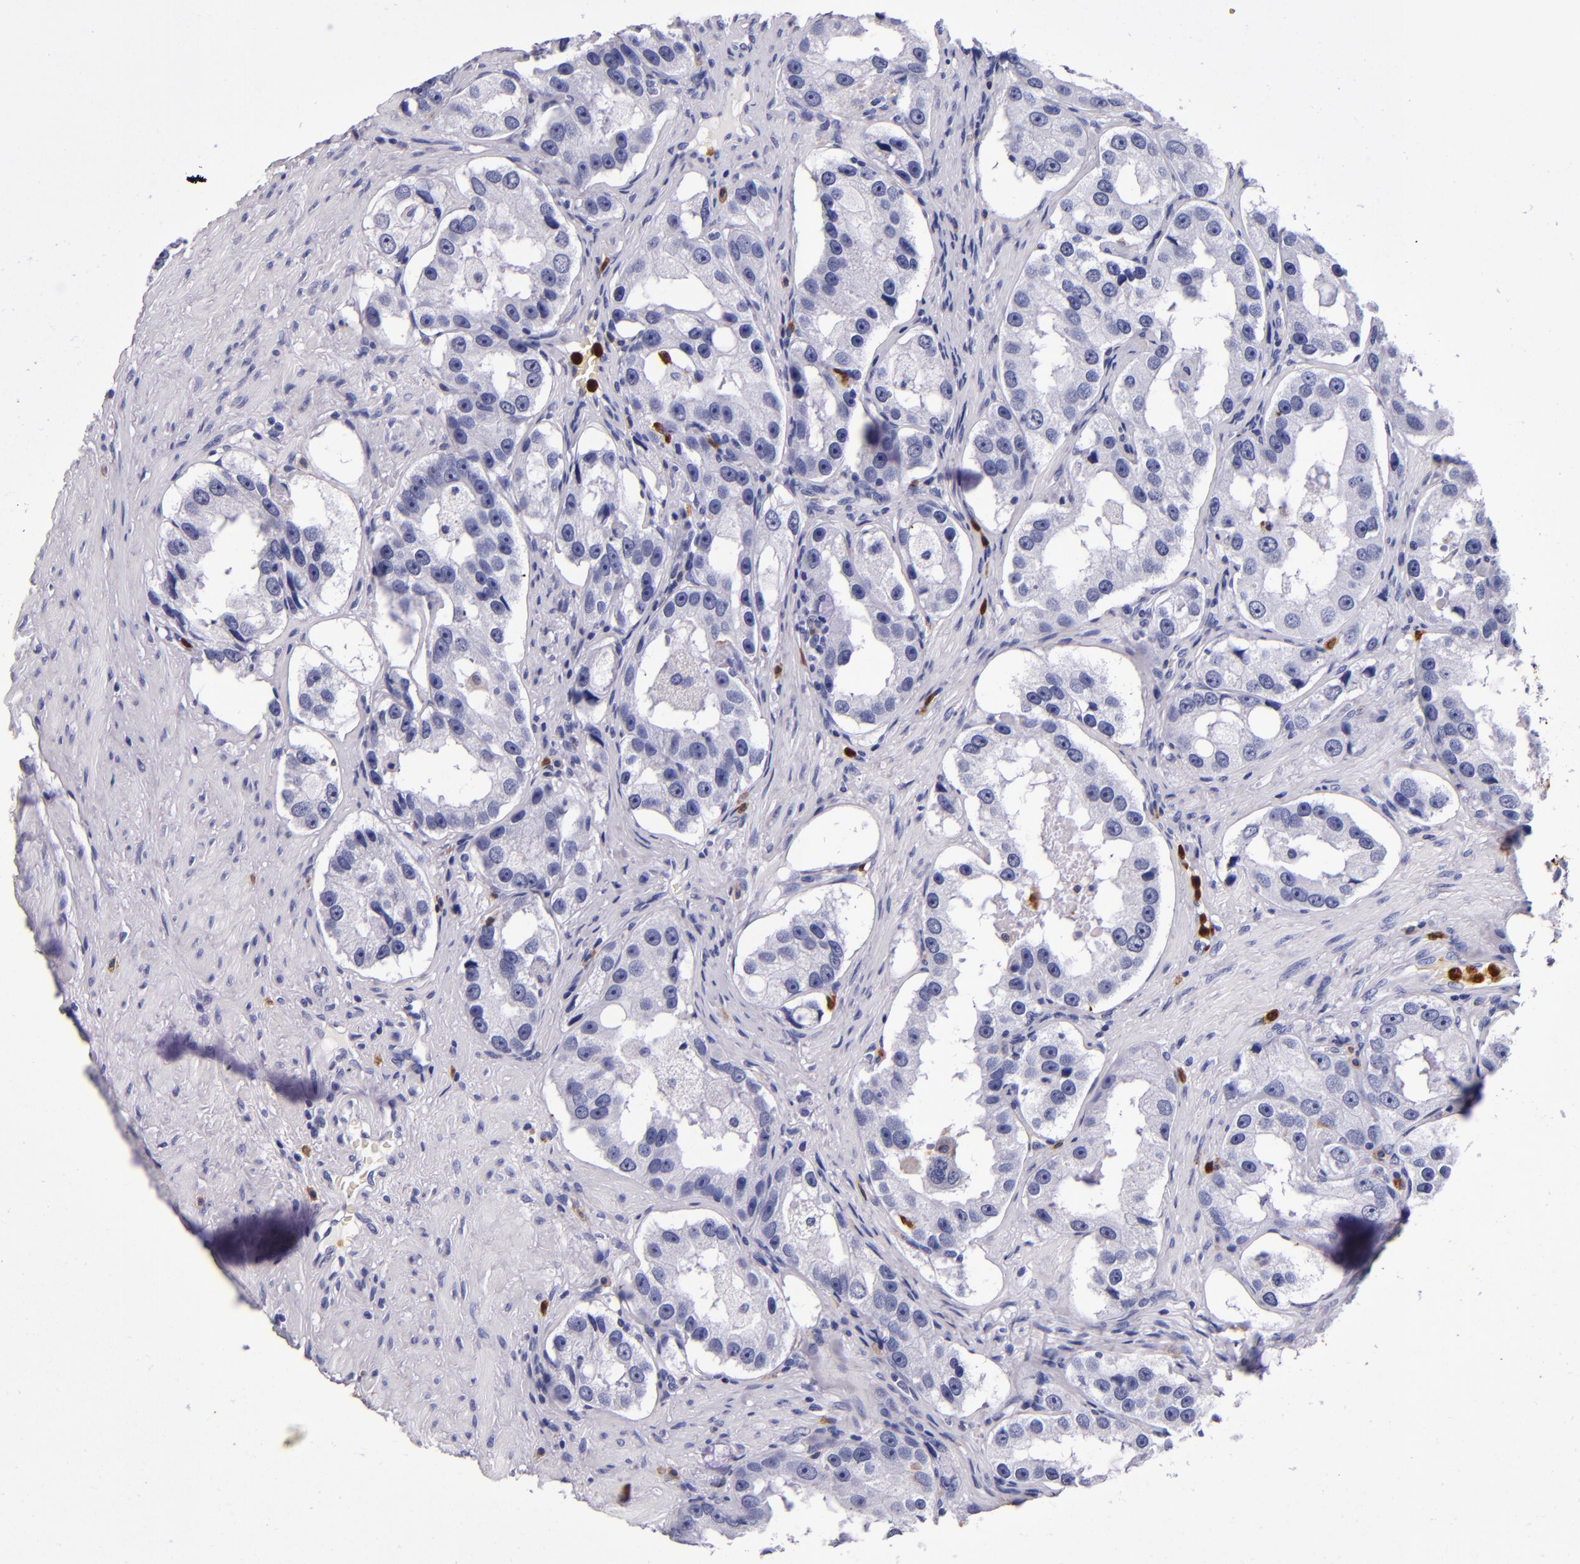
{"staining": {"intensity": "negative", "quantity": "none", "location": "none"}, "tissue": "prostate cancer", "cell_type": "Tumor cells", "image_type": "cancer", "snomed": [{"axis": "morphology", "description": "Adenocarcinoma, High grade"}, {"axis": "topography", "description": "Prostate"}], "caption": "The IHC image has no significant positivity in tumor cells of prostate cancer tissue.", "gene": "S100A8", "patient": {"sex": "male", "age": 63}}